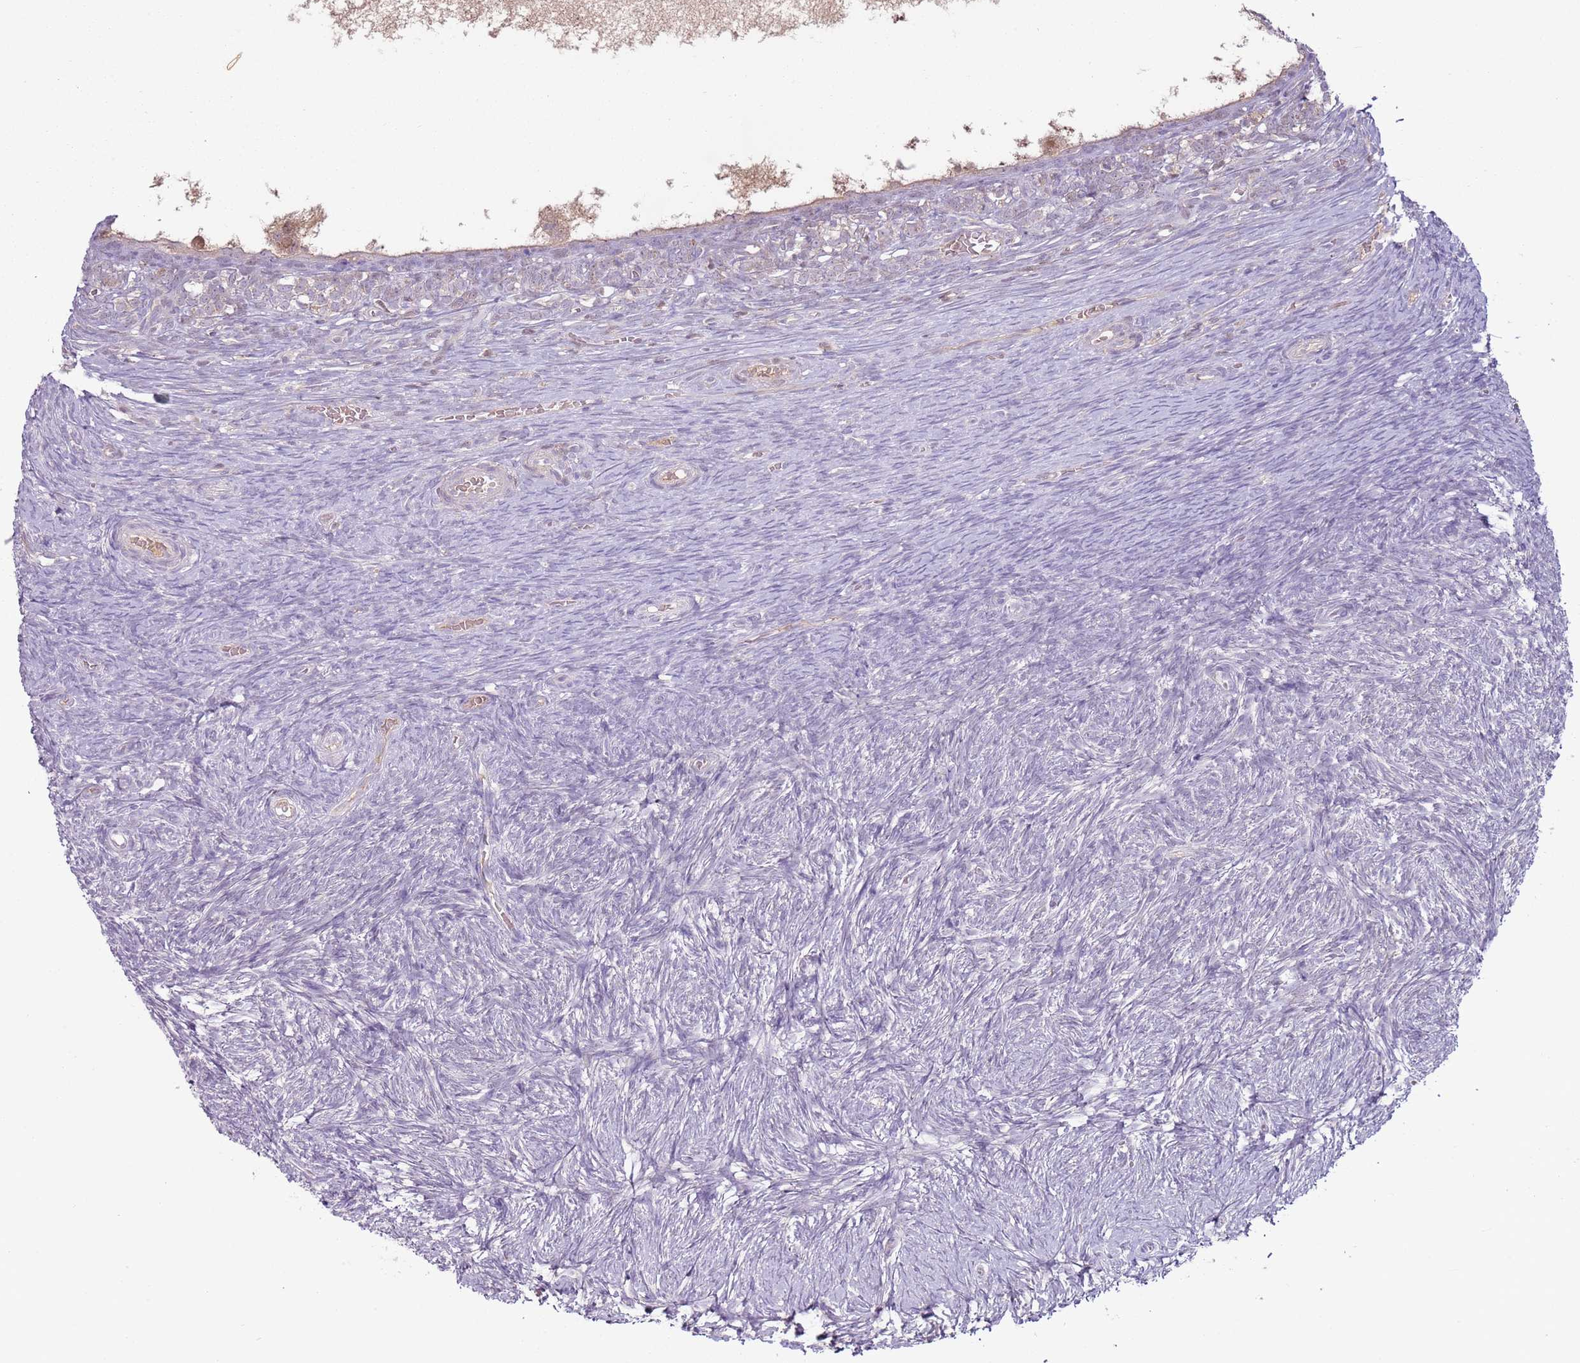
{"staining": {"intensity": "negative", "quantity": "none", "location": "none"}, "tissue": "ovary", "cell_type": "Ovarian stroma cells", "image_type": "normal", "snomed": [{"axis": "morphology", "description": "Normal tissue, NOS"}, {"axis": "topography", "description": "Ovary"}], "caption": "Normal ovary was stained to show a protein in brown. There is no significant positivity in ovarian stroma cells. The staining is performed using DAB (3,3'-diaminobenzidine) brown chromogen with nuclei counter-stained in using hematoxylin.", "gene": "SYS1", "patient": {"sex": "female", "age": 39}}